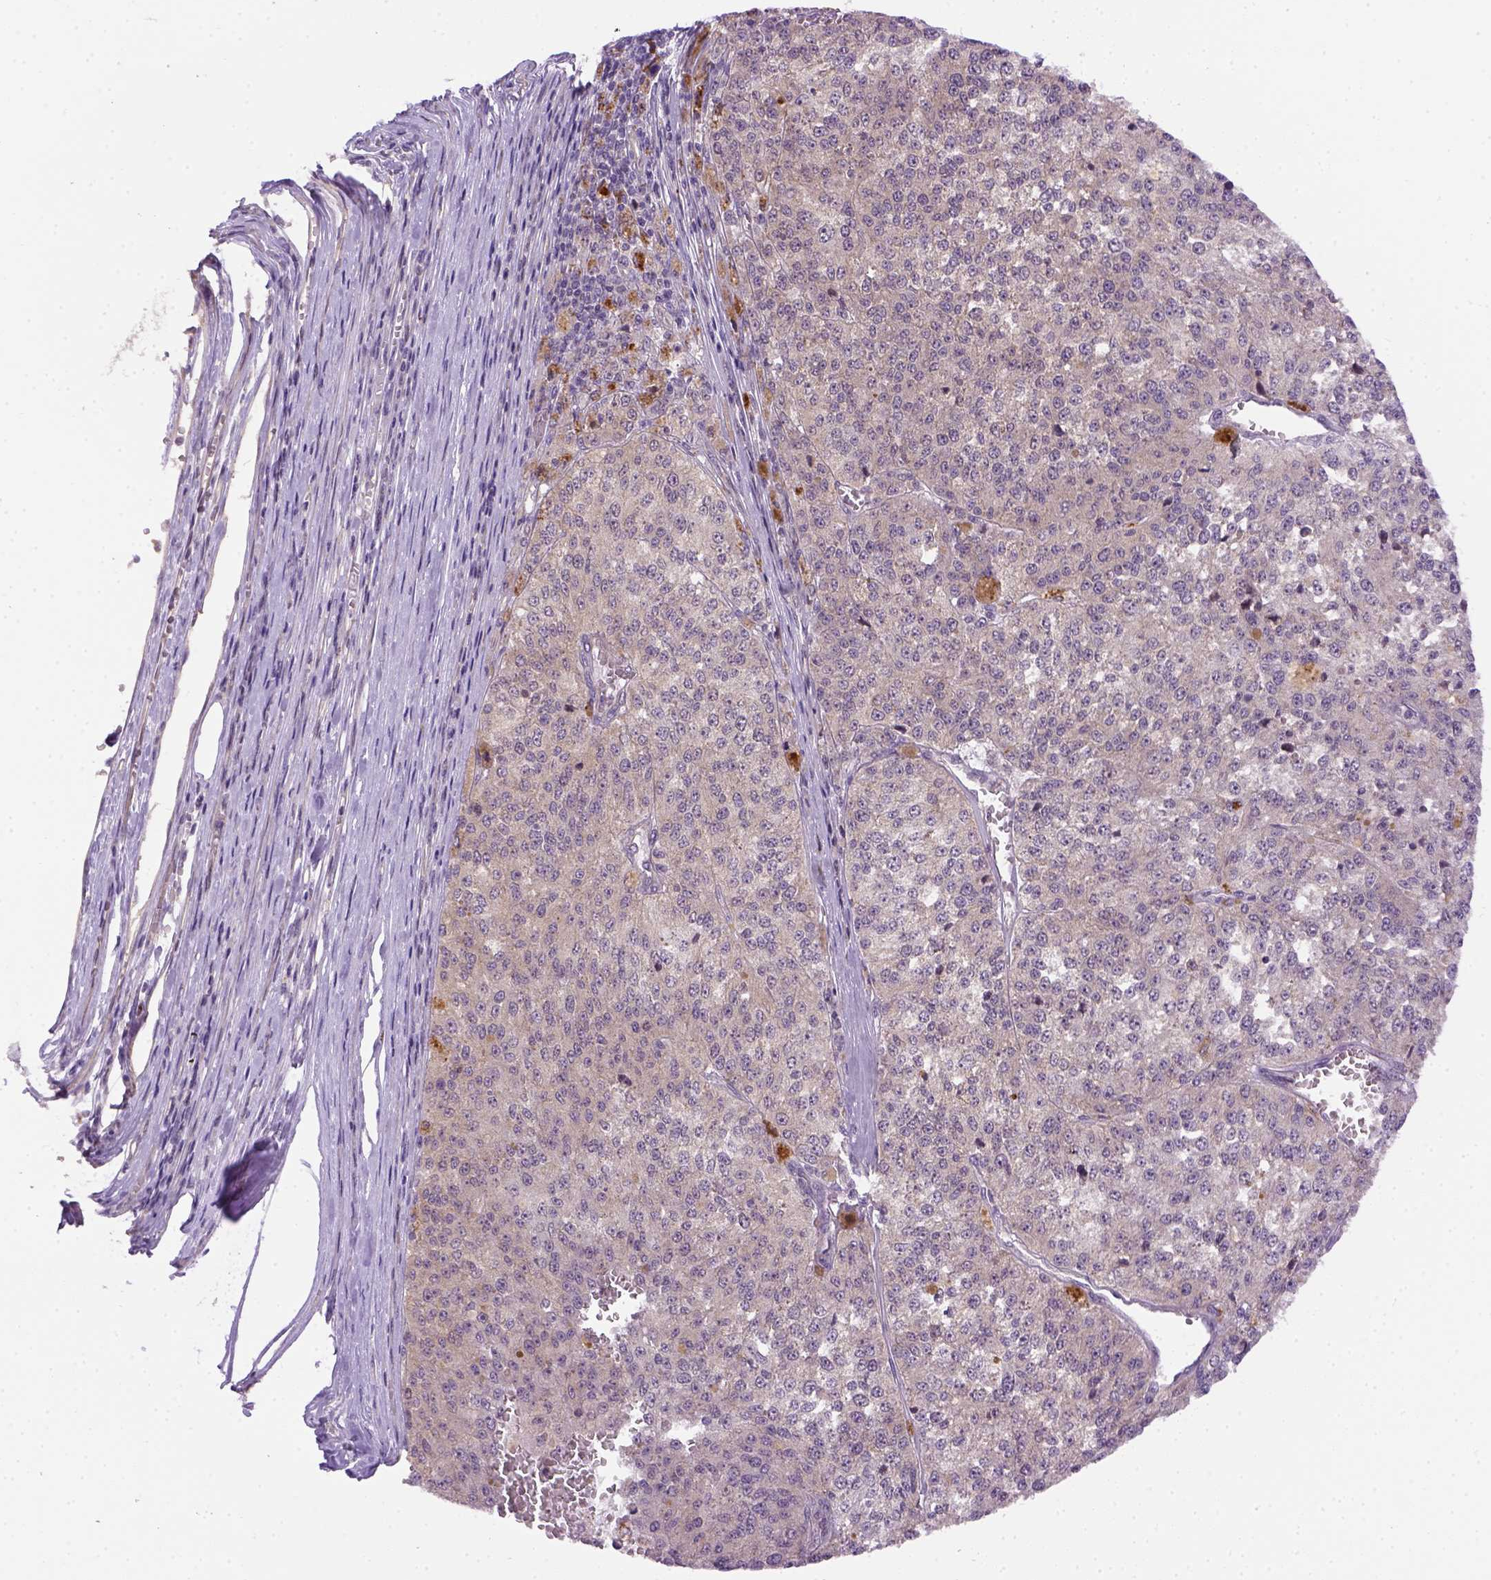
{"staining": {"intensity": "weak", "quantity": "25%-75%", "location": "cytoplasmic/membranous"}, "tissue": "melanoma", "cell_type": "Tumor cells", "image_type": "cancer", "snomed": [{"axis": "morphology", "description": "Malignant melanoma, Metastatic site"}, {"axis": "topography", "description": "Lymph node"}], "caption": "Brown immunohistochemical staining in human malignant melanoma (metastatic site) shows weak cytoplasmic/membranous expression in about 25%-75% of tumor cells.", "gene": "KAZN", "patient": {"sex": "female", "age": 64}}